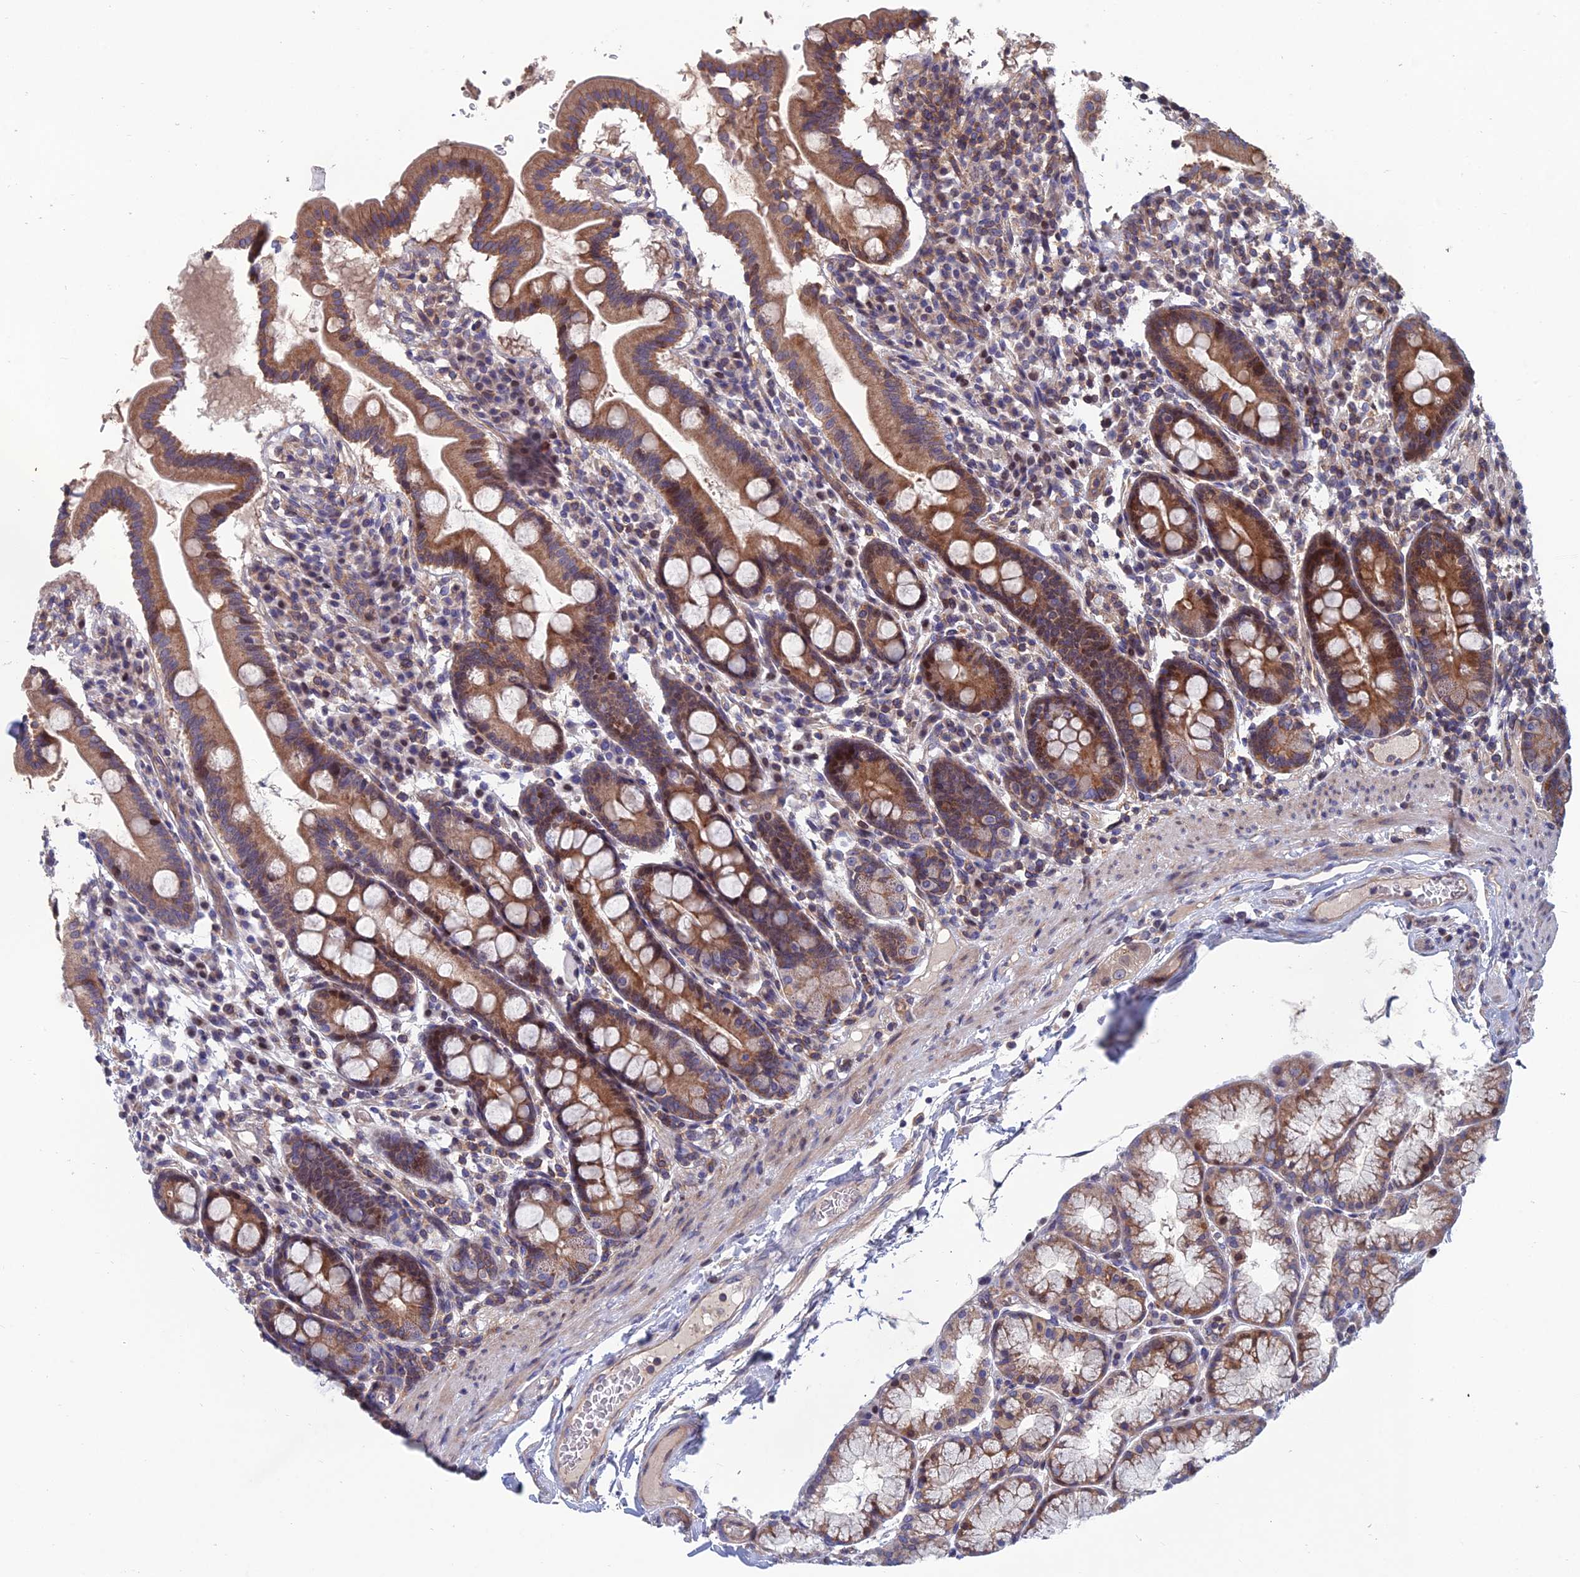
{"staining": {"intensity": "moderate", "quantity": ">75%", "location": "cytoplasmic/membranous,nuclear"}, "tissue": "duodenum", "cell_type": "Glandular cells", "image_type": "normal", "snomed": [{"axis": "morphology", "description": "Normal tissue, NOS"}, {"axis": "topography", "description": "Duodenum"}], "caption": "Immunohistochemistry (IHC) of unremarkable human duodenum demonstrates medium levels of moderate cytoplasmic/membranous,nuclear expression in approximately >75% of glandular cells. Nuclei are stained in blue.", "gene": "USP37", "patient": {"sex": "male", "age": 50}}